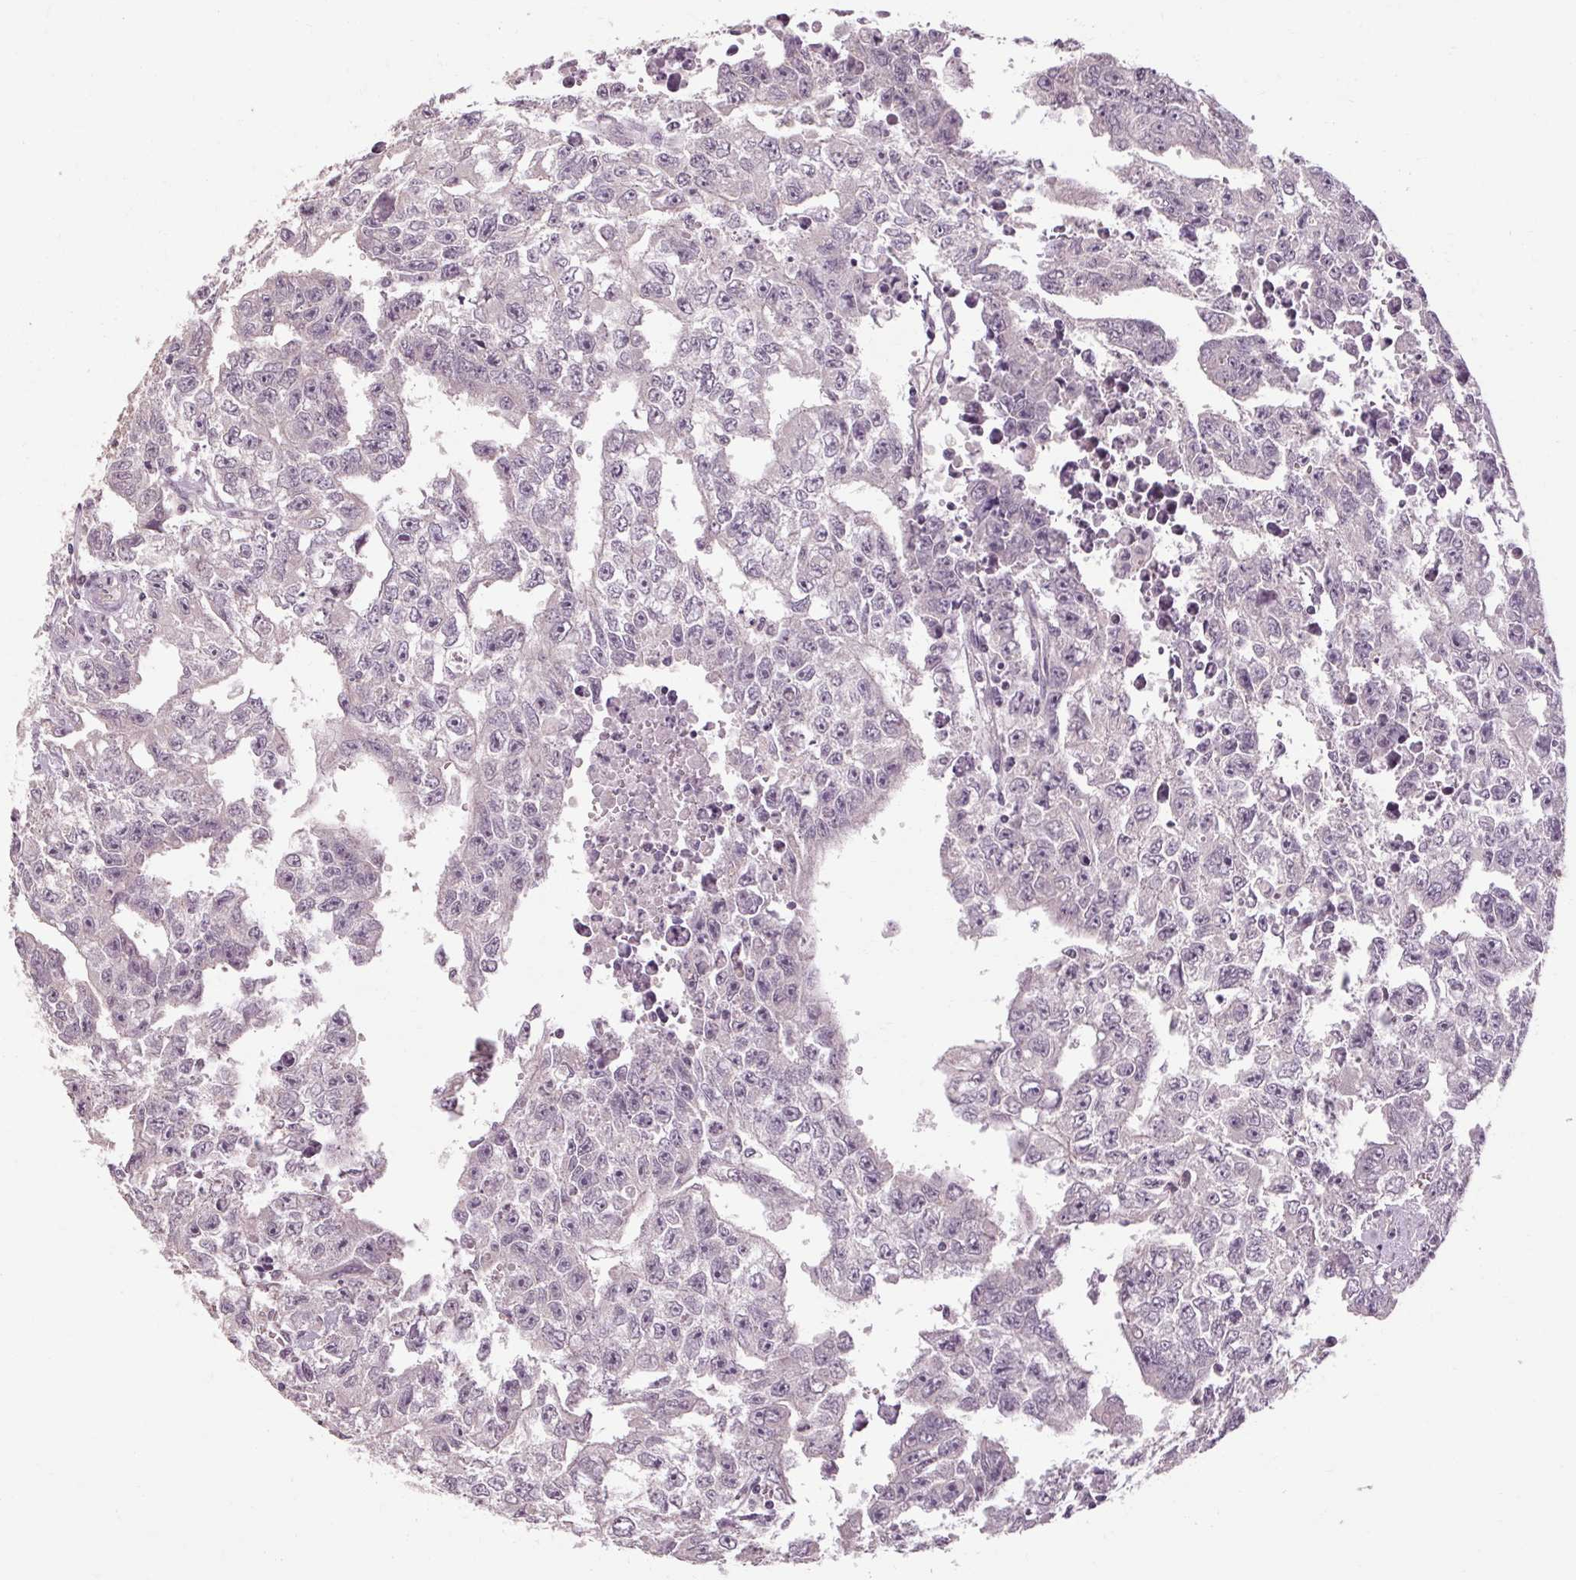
{"staining": {"intensity": "negative", "quantity": "none", "location": "none"}, "tissue": "testis cancer", "cell_type": "Tumor cells", "image_type": "cancer", "snomed": [{"axis": "morphology", "description": "Carcinoma, Embryonal, NOS"}, {"axis": "morphology", "description": "Teratoma, malignant, NOS"}, {"axis": "topography", "description": "Testis"}], "caption": "Image shows no protein staining in tumor cells of embryonal carcinoma (testis) tissue. The staining was performed using DAB (3,3'-diaminobenzidine) to visualize the protein expression in brown, while the nuclei were stained in blue with hematoxylin (Magnification: 20x).", "gene": "POMC", "patient": {"sex": "male", "age": 24}}